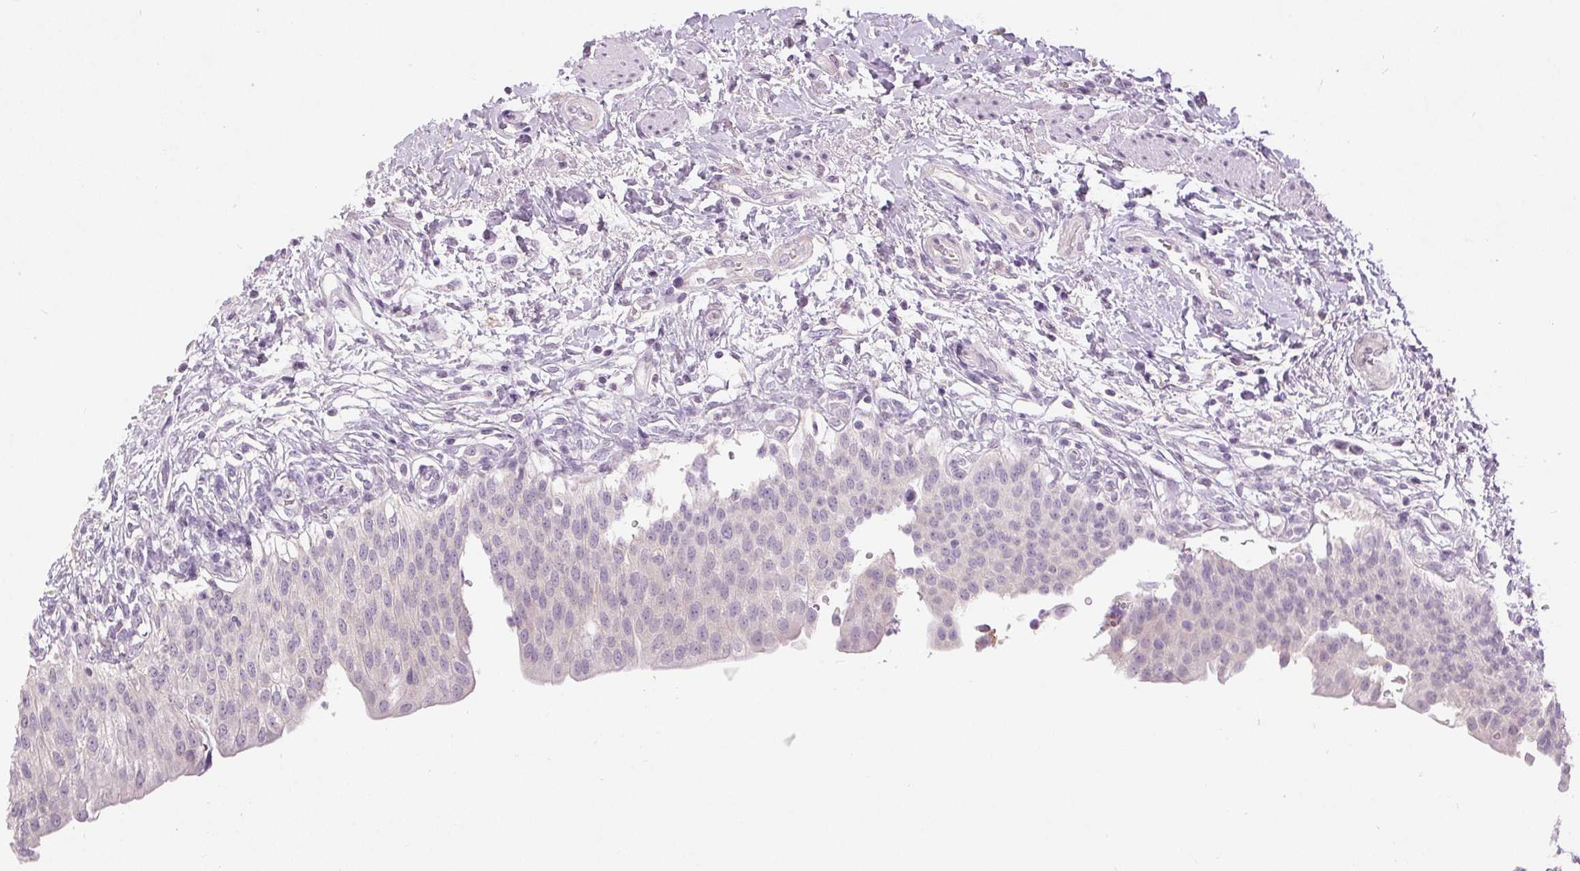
{"staining": {"intensity": "negative", "quantity": "none", "location": "none"}, "tissue": "urinary bladder", "cell_type": "Urothelial cells", "image_type": "normal", "snomed": [{"axis": "morphology", "description": "Normal tissue, NOS"}, {"axis": "topography", "description": "Urinary bladder"}, {"axis": "topography", "description": "Peripheral nerve tissue"}], "caption": "High power microscopy image of an immunohistochemistry histopathology image of benign urinary bladder, revealing no significant staining in urothelial cells. (Brightfield microscopy of DAB immunohistochemistry (IHC) at high magnification).", "gene": "DSG3", "patient": {"sex": "female", "age": 60}}